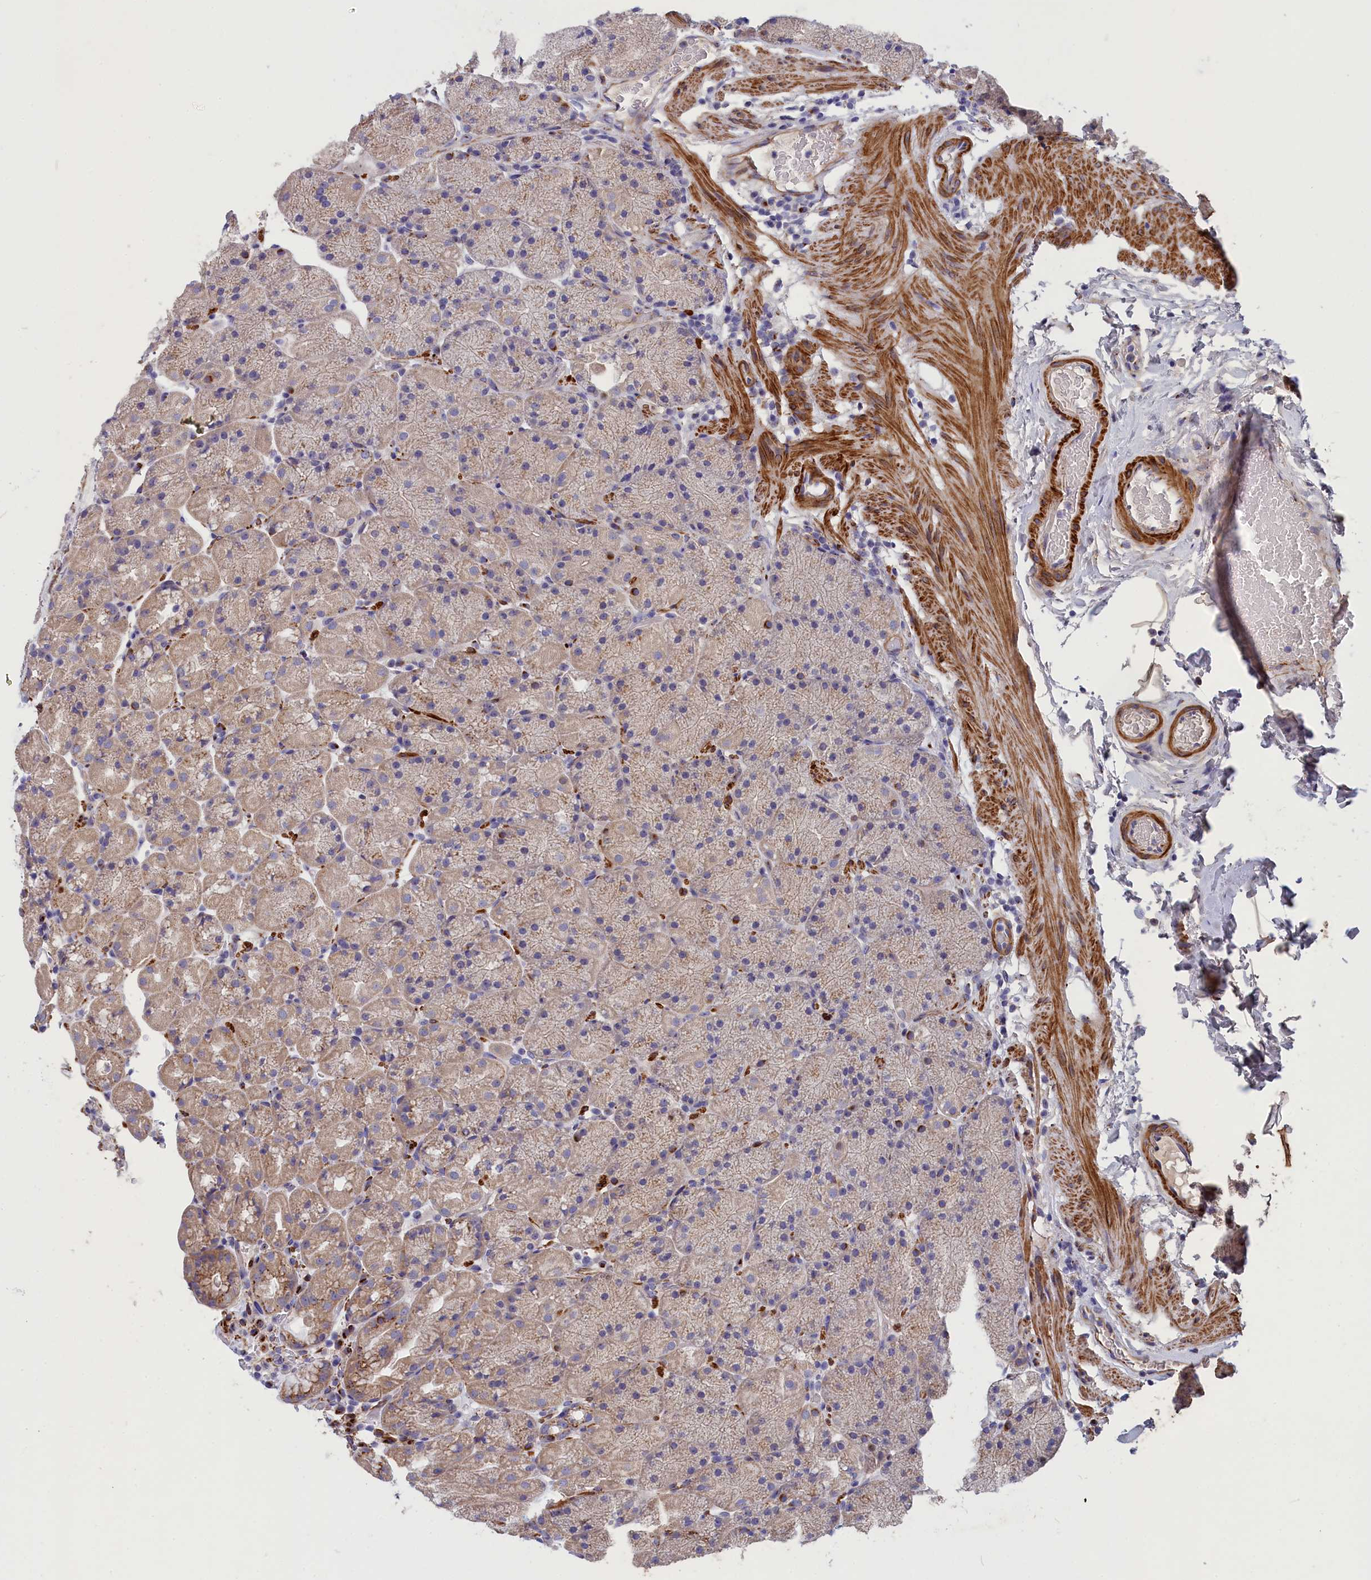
{"staining": {"intensity": "moderate", "quantity": "25%-75%", "location": "cytoplasmic/membranous"}, "tissue": "stomach", "cell_type": "Glandular cells", "image_type": "normal", "snomed": [{"axis": "morphology", "description": "Normal tissue, NOS"}, {"axis": "topography", "description": "Stomach, upper"}, {"axis": "topography", "description": "Stomach, lower"}], "caption": "Normal stomach demonstrates moderate cytoplasmic/membranous positivity in about 25%-75% of glandular cells (DAB IHC, brown staining for protein, blue staining for nuclei)..", "gene": "TUBGCP4", "patient": {"sex": "male", "age": 67}}